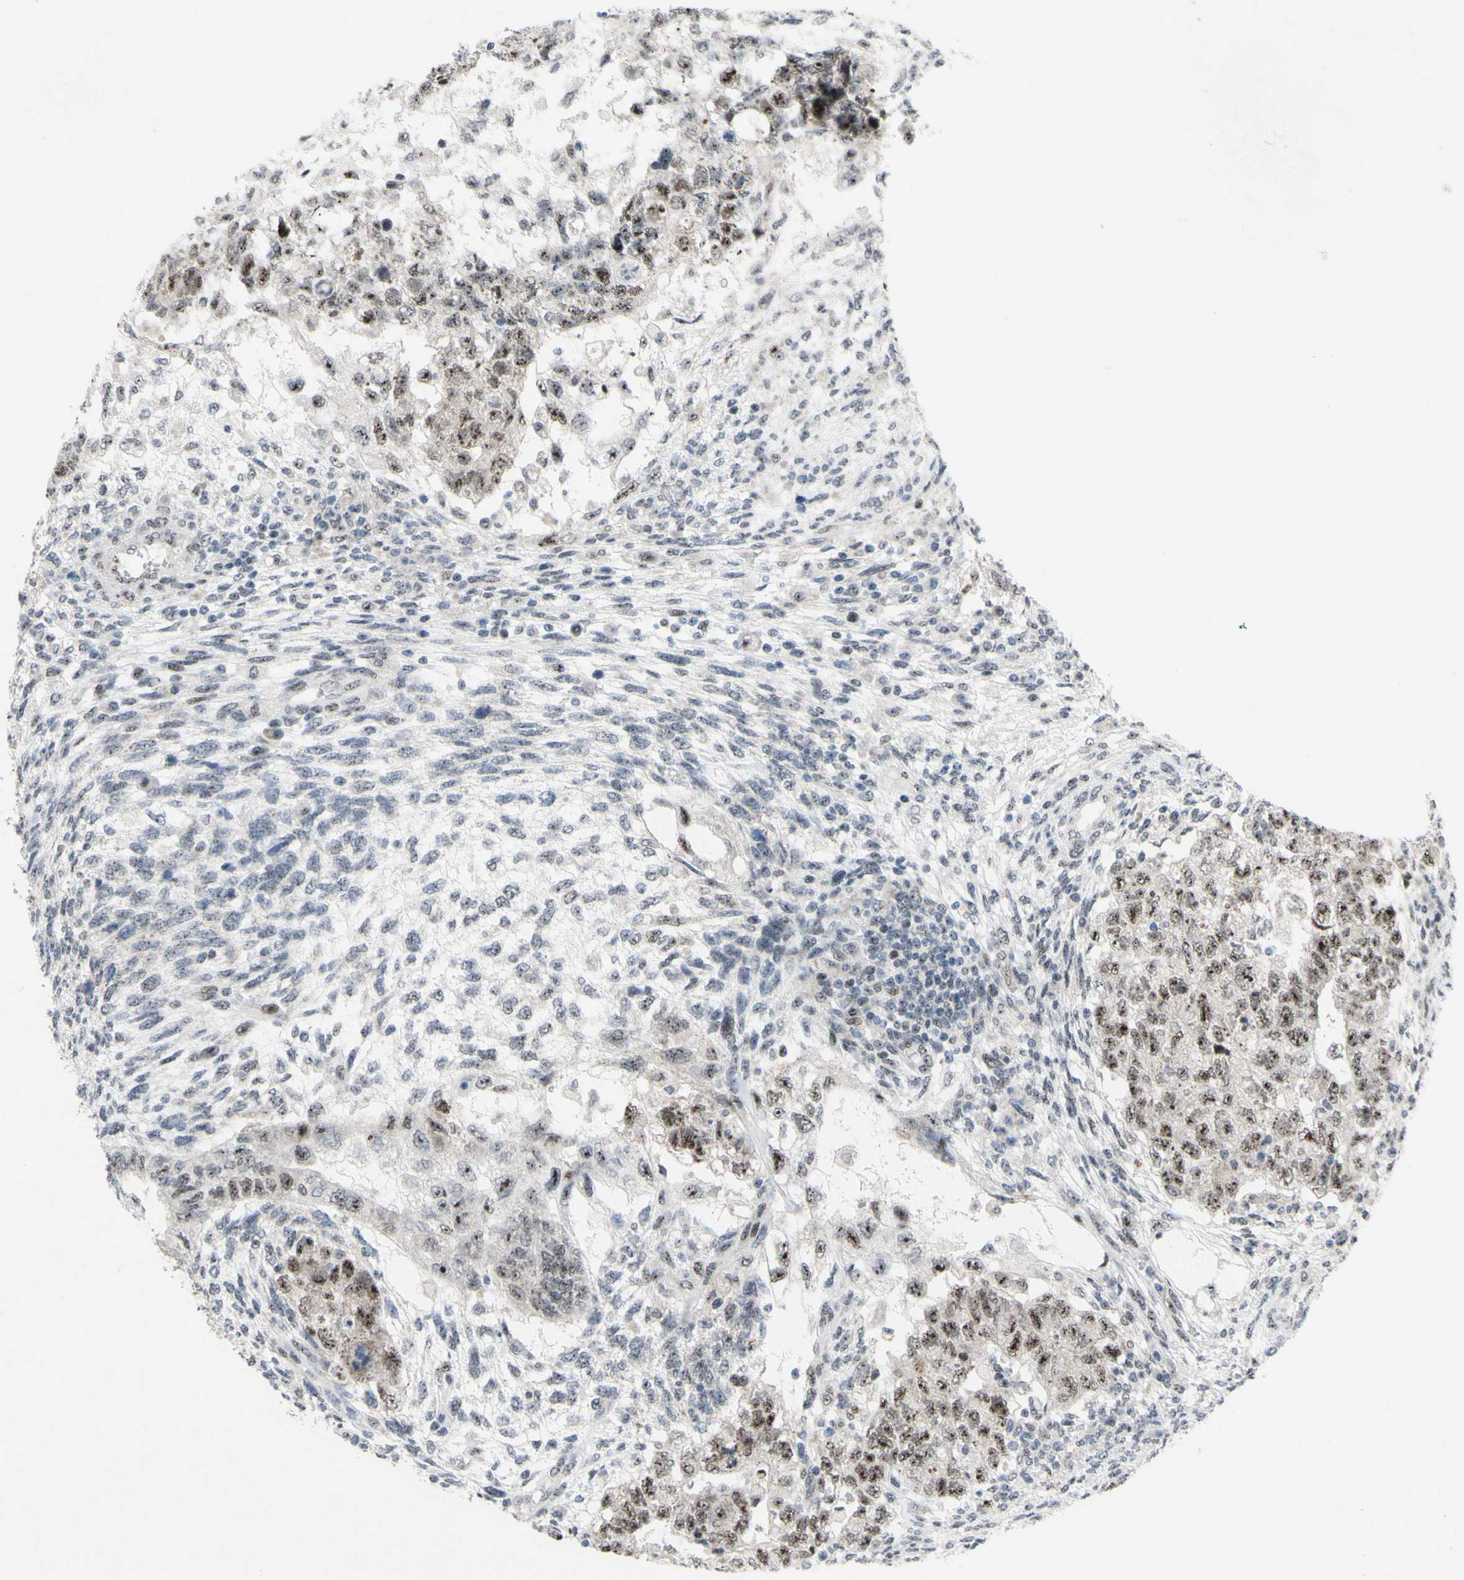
{"staining": {"intensity": "moderate", "quantity": ">75%", "location": "nuclear"}, "tissue": "testis cancer", "cell_type": "Tumor cells", "image_type": "cancer", "snomed": [{"axis": "morphology", "description": "Normal tissue, NOS"}, {"axis": "morphology", "description": "Carcinoma, Embryonal, NOS"}, {"axis": "topography", "description": "Testis"}], "caption": "Moderate nuclear expression is seen in about >75% of tumor cells in testis cancer (embryonal carcinoma).", "gene": "POLR1A", "patient": {"sex": "male", "age": 36}}